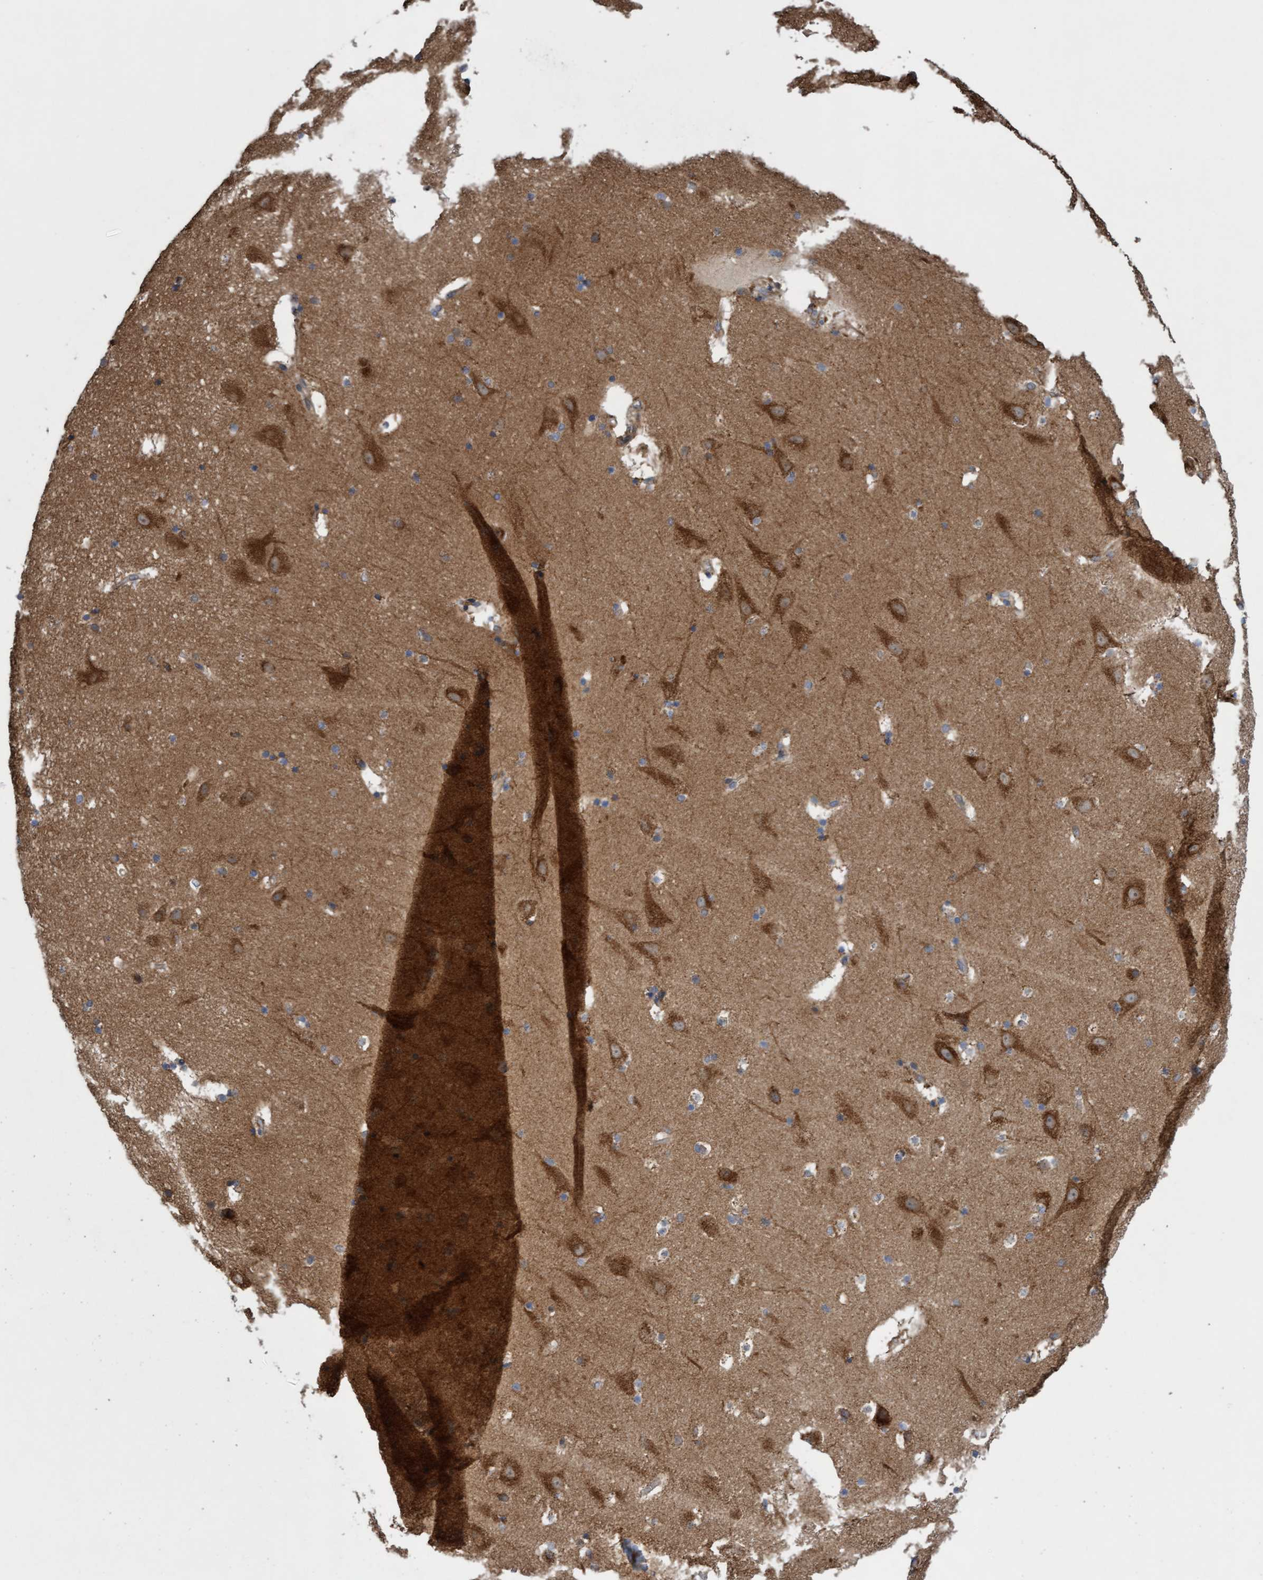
{"staining": {"intensity": "moderate", "quantity": "<25%", "location": "cytoplasmic/membranous"}, "tissue": "hippocampus", "cell_type": "Glial cells", "image_type": "normal", "snomed": [{"axis": "morphology", "description": "Normal tissue, NOS"}, {"axis": "topography", "description": "Hippocampus"}], "caption": "IHC micrograph of benign hippocampus: human hippocampus stained using immunohistochemistry displays low levels of moderate protein expression localized specifically in the cytoplasmic/membranous of glial cells, appearing as a cytoplasmic/membranous brown color.", "gene": "ITFG1", "patient": {"sex": "male", "age": 45}}